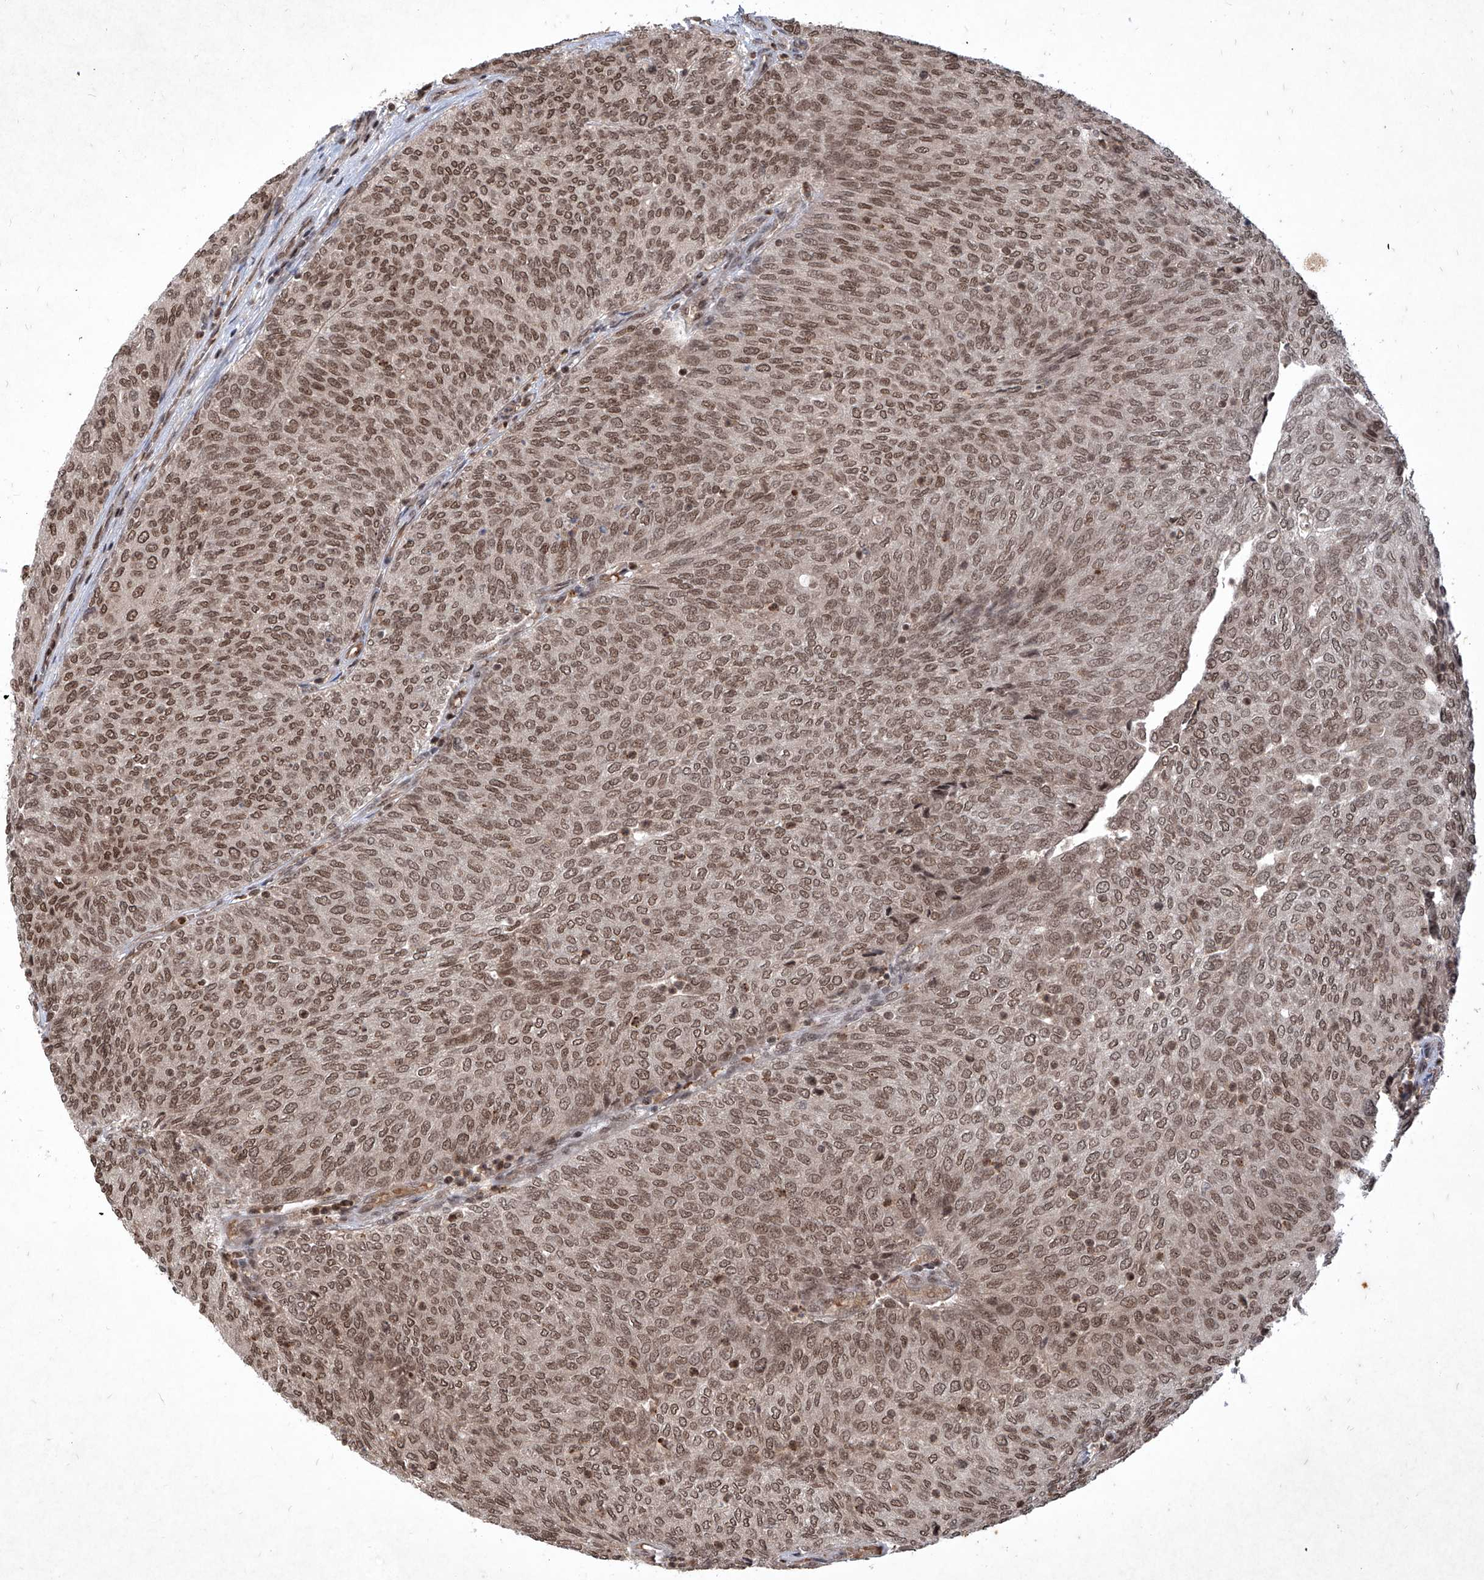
{"staining": {"intensity": "moderate", "quantity": ">75%", "location": "cytoplasmic/membranous,nuclear"}, "tissue": "urothelial cancer", "cell_type": "Tumor cells", "image_type": "cancer", "snomed": [{"axis": "morphology", "description": "Urothelial carcinoma, Low grade"}, {"axis": "topography", "description": "Urinary bladder"}], "caption": "DAB immunohistochemical staining of urothelial cancer displays moderate cytoplasmic/membranous and nuclear protein positivity in approximately >75% of tumor cells.", "gene": "IRF2", "patient": {"sex": "female", "age": 79}}